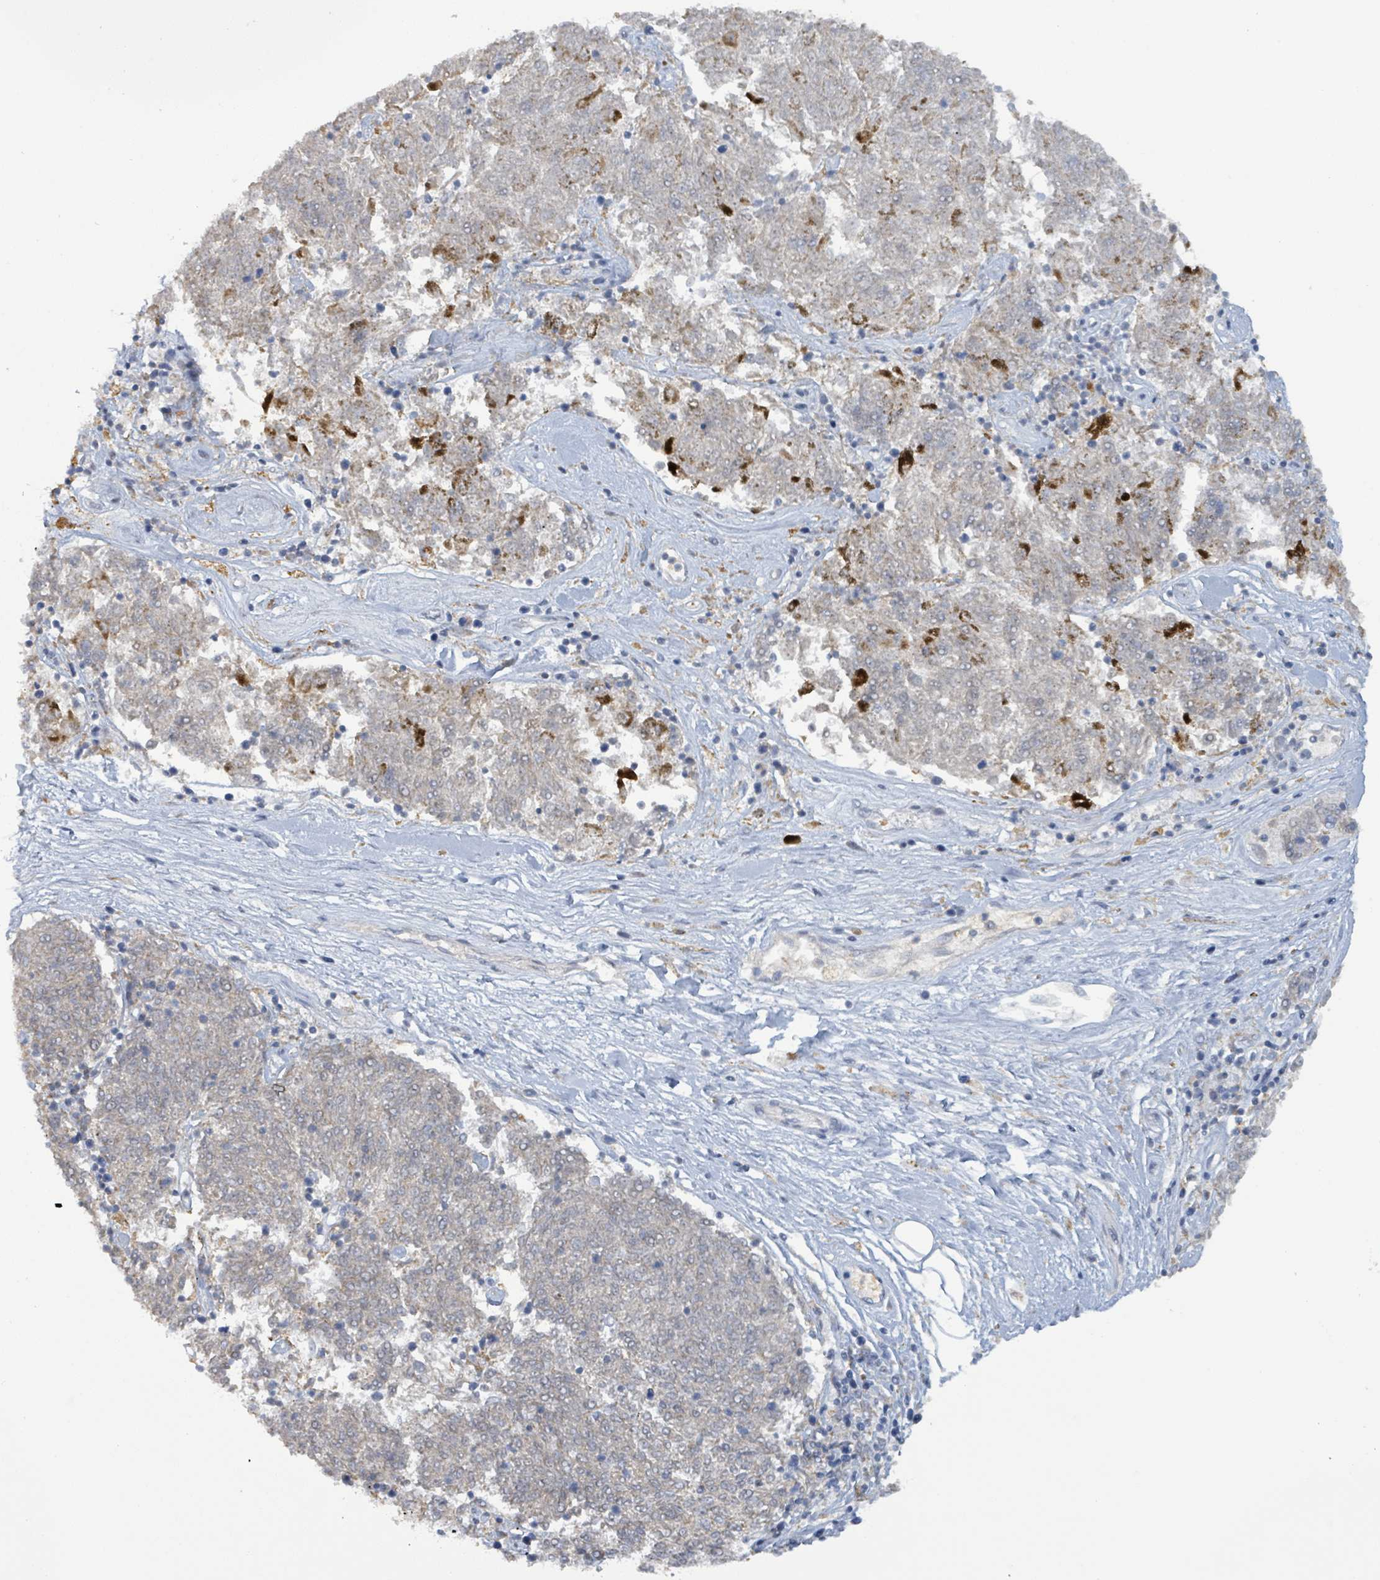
{"staining": {"intensity": "weak", "quantity": "25%-75%", "location": "cytoplasmic/membranous"}, "tissue": "melanoma", "cell_type": "Tumor cells", "image_type": "cancer", "snomed": [{"axis": "morphology", "description": "Malignant melanoma, NOS"}, {"axis": "topography", "description": "Skin"}], "caption": "Weak cytoplasmic/membranous expression is present in about 25%-75% of tumor cells in malignant melanoma. (IHC, brightfield microscopy, high magnification).", "gene": "SEBOX", "patient": {"sex": "female", "age": 72}}